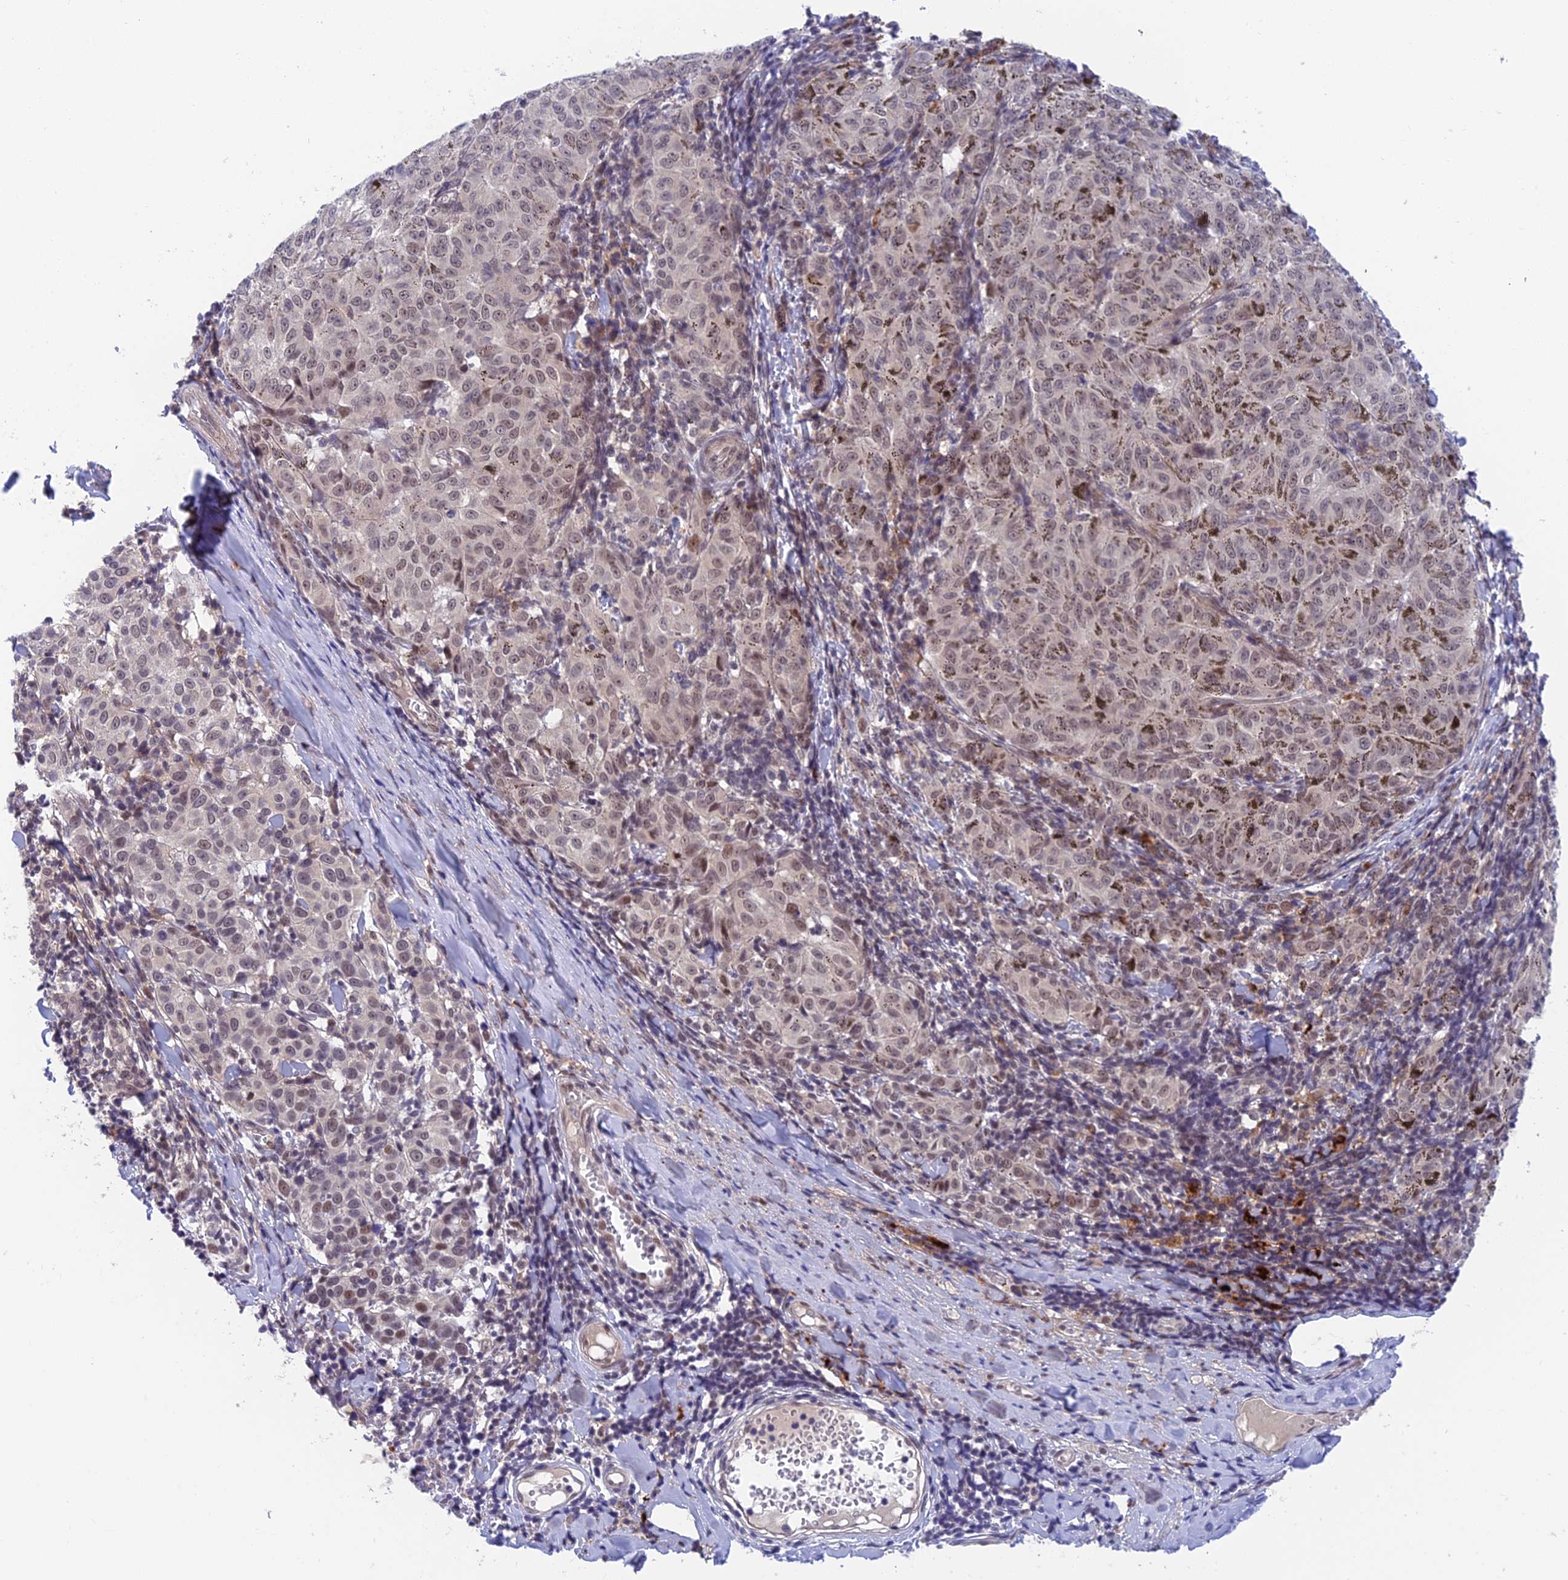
{"staining": {"intensity": "moderate", "quantity": "<25%", "location": "cytoplasmic/membranous"}, "tissue": "melanoma", "cell_type": "Tumor cells", "image_type": "cancer", "snomed": [{"axis": "morphology", "description": "Malignant melanoma, NOS"}, {"axis": "topography", "description": "Skin"}], "caption": "This is a photomicrograph of immunohistochemistry (IHC) staining of malignant melanoma, which shows moderate expression in the cytoplasmic/membranous of tumor cells.", "gene": "NSMCE1", "patient": {"sex": "female", "age": 72}}